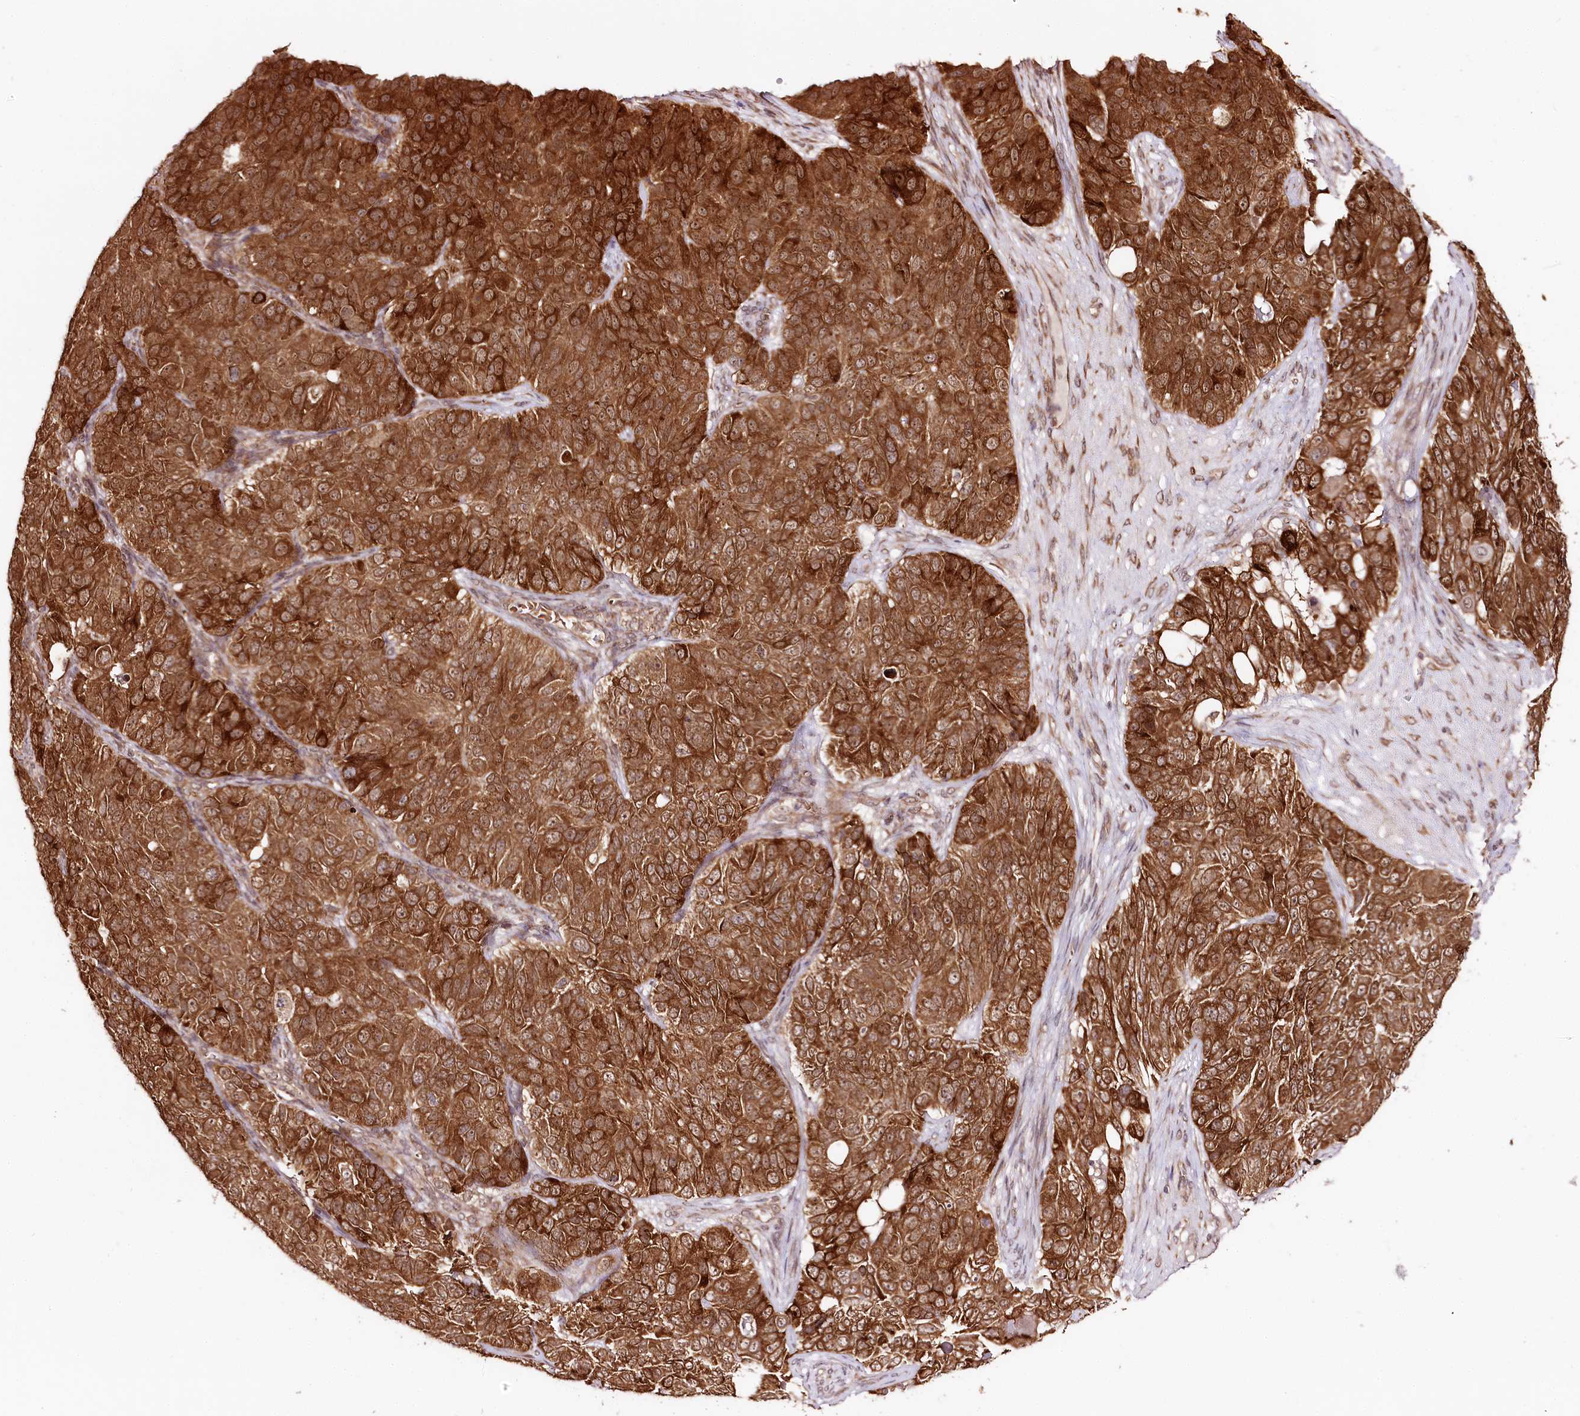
{"staining": {"intensity": "strong", "quantity": ">75%", "location": "cytoplasmic/membranous"}, "tissue": "ovarian cancer", "cell_type": "Tumor cells", "image_type": "cancer", "snomed": [{"axis": "morphology", "description": "Carcinoma, endometroid"}, {"axis": "topography", "description": "Ovary"}], "caption": "Brown immunohistochemical staining in human ovarian endometroid carcinoma demonstrates strong cytoplasmic/membranous positivity in approximately >75% of tumor cells.", "gene": "ENSG00000144785", "patient": {"sex": "female", "age": 51}}